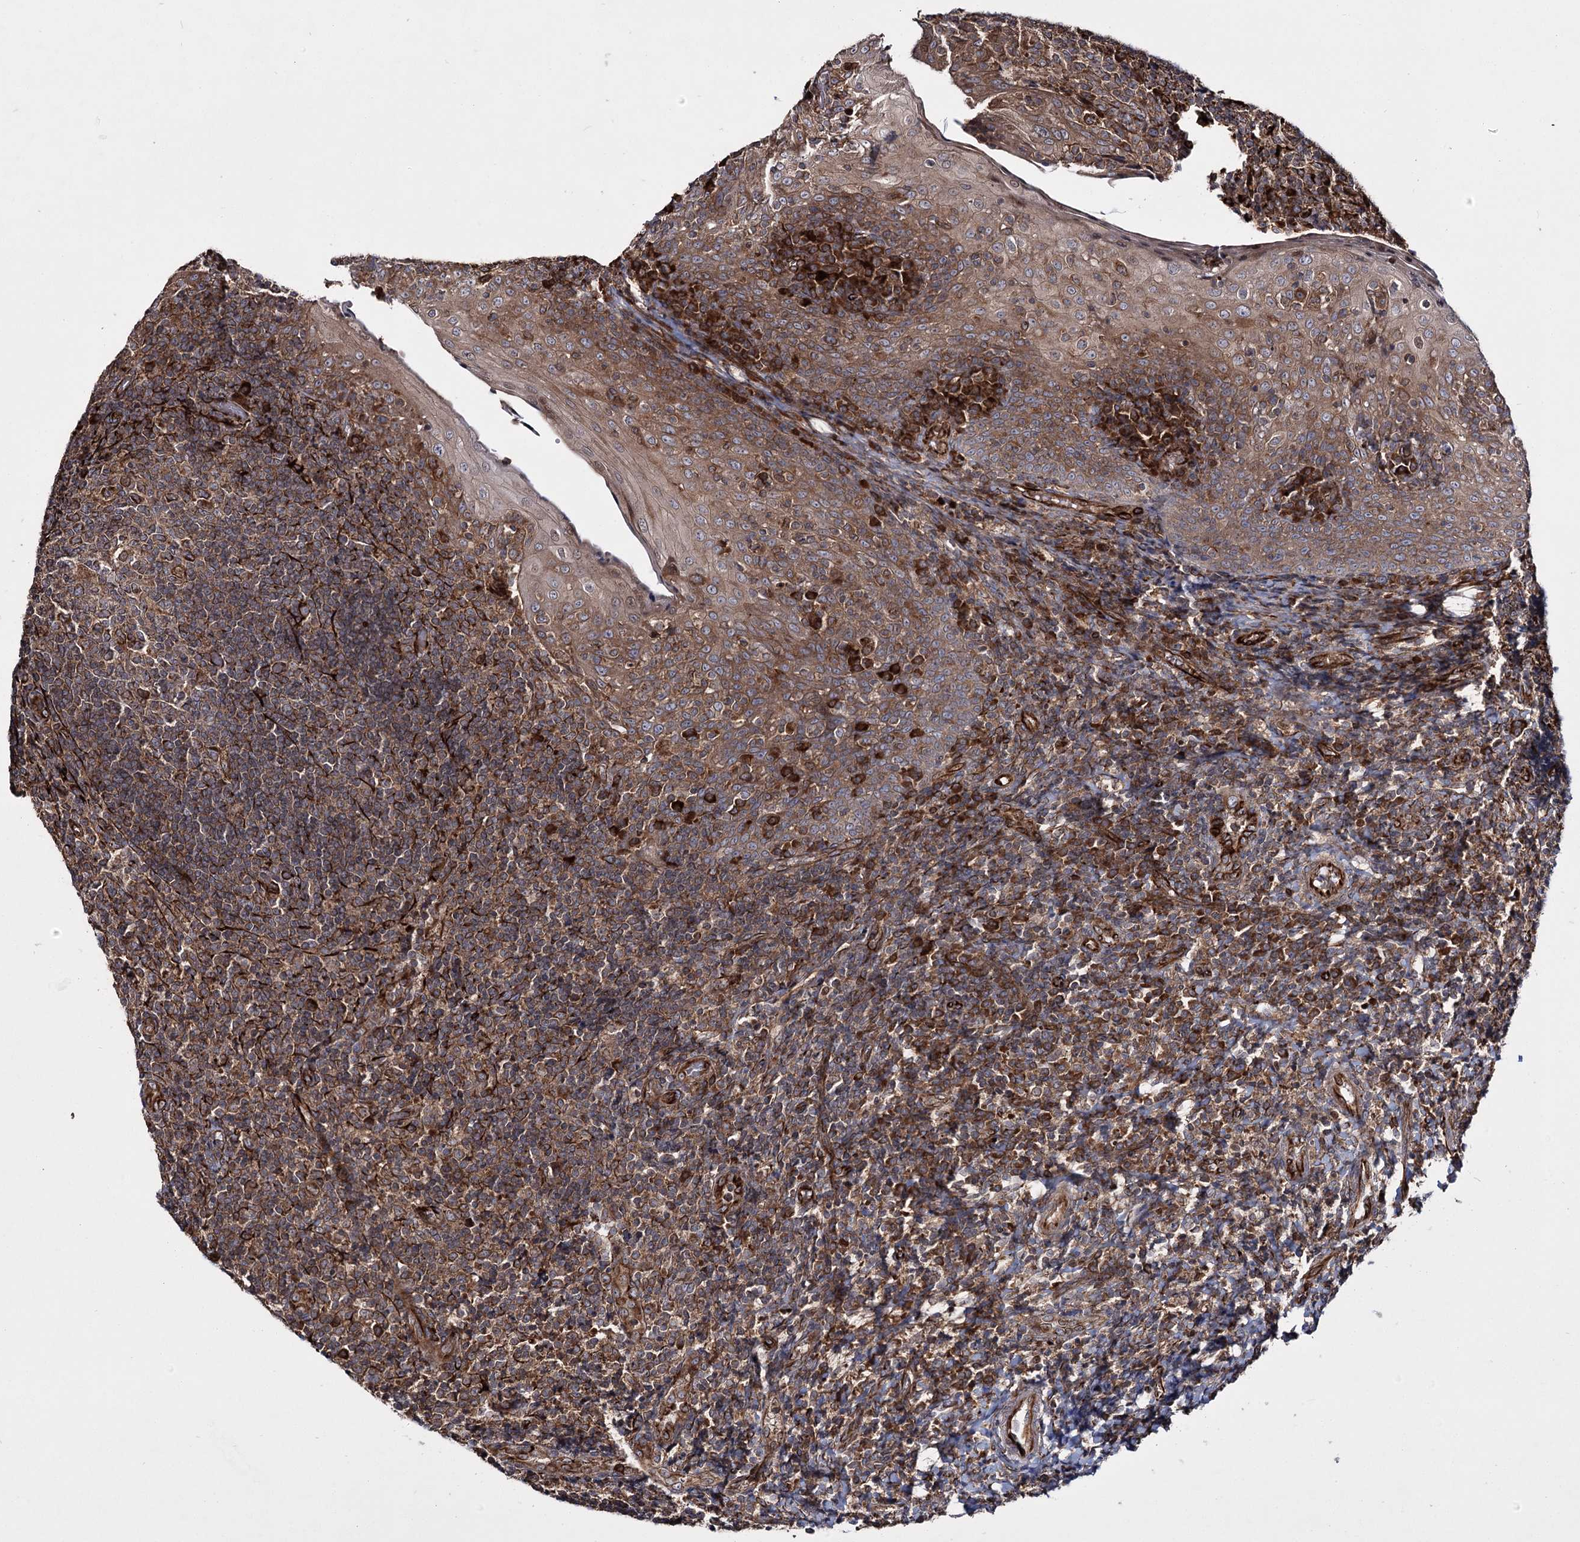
{"staining": {"intensity": "strong", "quantity": "<25%", "location": "cytoplasmic/membranous"}, "tissue": "tonsil", "cell_type": "Germinal center cells", "image_type": "normal", "snomed": [{"axis": "morphology", "description": "Normal tissue, NOS"}, {"axis": "topography", "description": "Tonsil"}], "caption": "Unremarkable tonsil was stained to show a protein in brown. There is medium levels of strong cytoplasmic/membranous expression in approximately <25% of germinal center cells.", "gene": "HECTD2", "patient": {"sex": "female", "age": 19}}